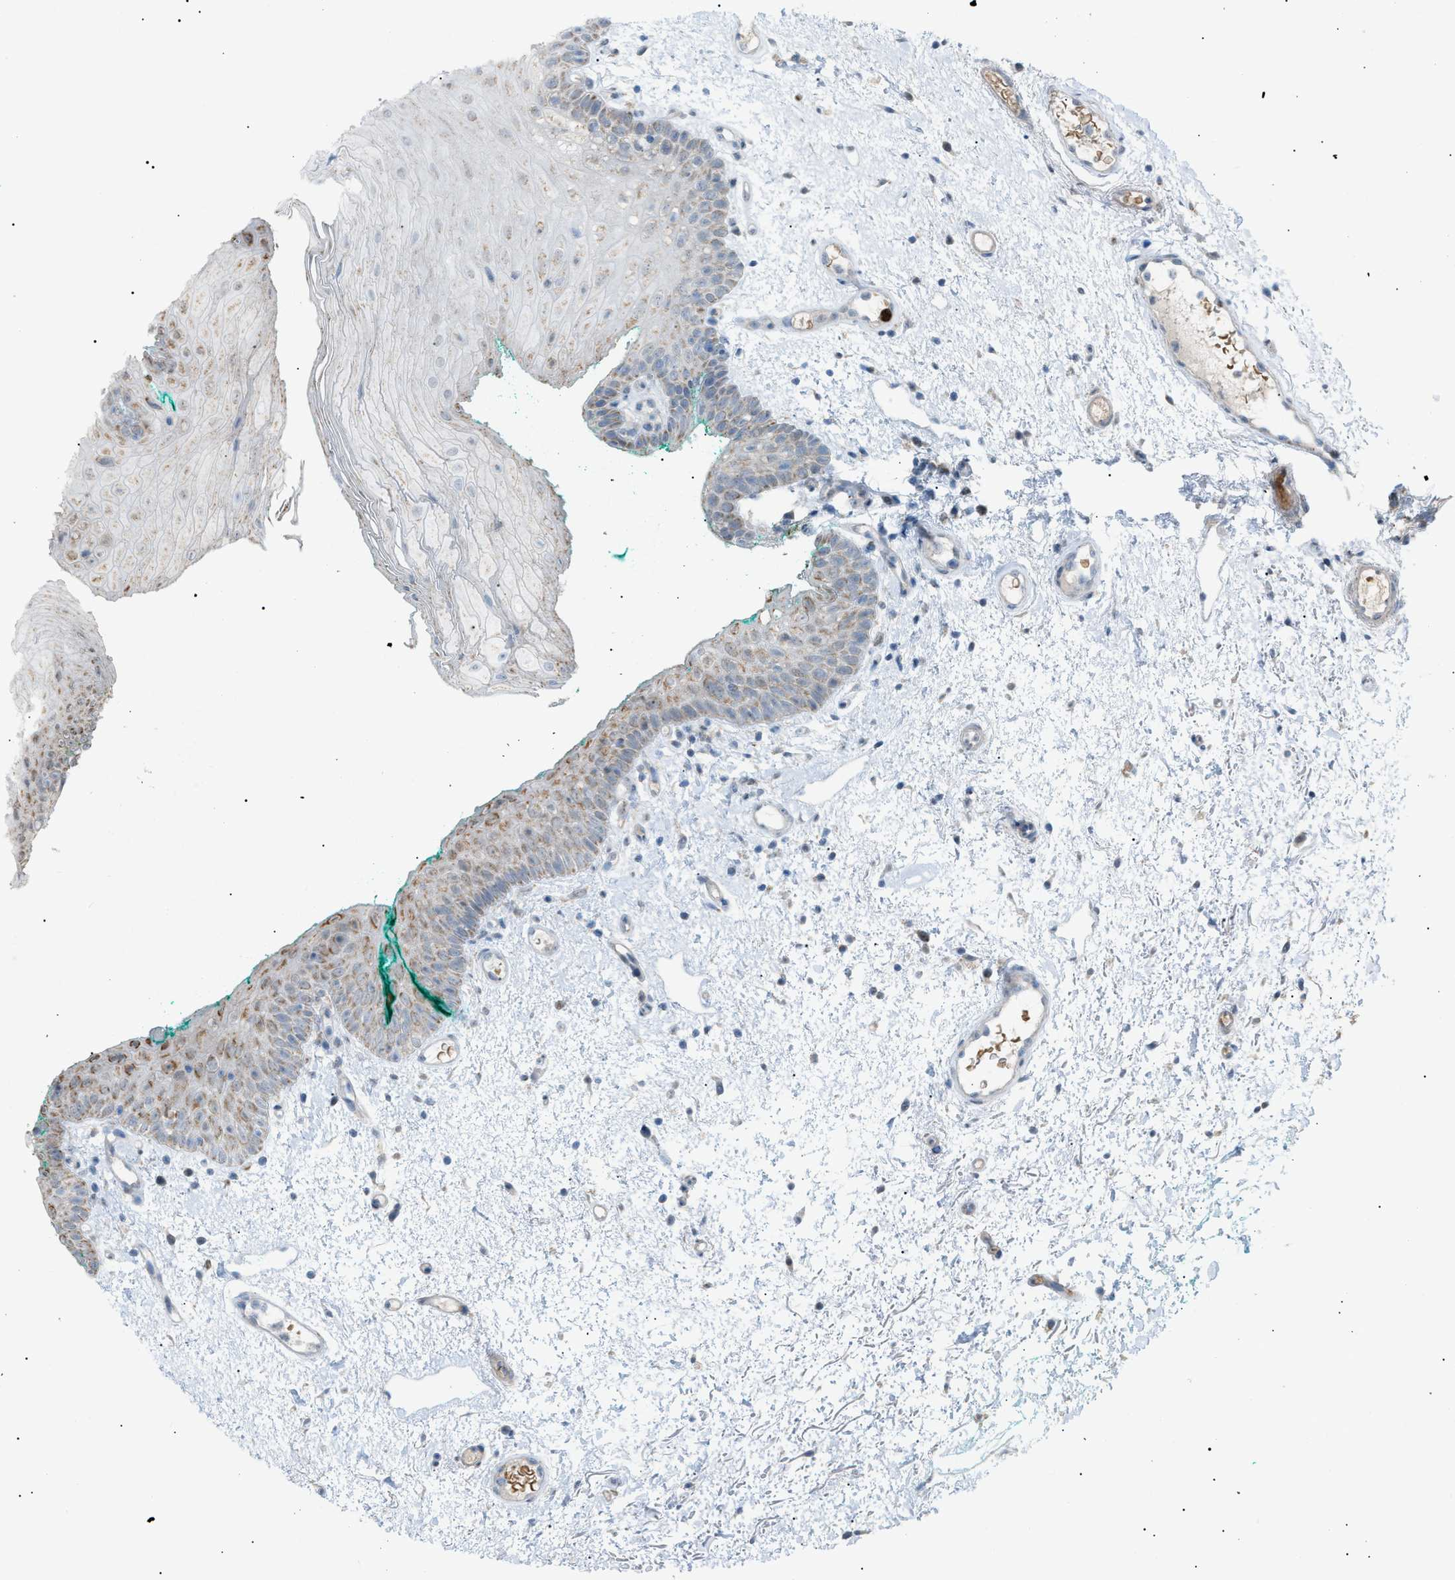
{"staining": {"intensity": "moderate", "quantity": "<25%", "location": "cytoplasmic/membranous"}, "tissue": "oral mucosa", "cell_type": "Squamous epithelial cells", "image_type": "normal", "snomed": [{"axis": "morphology", "description": "Normal tissue, NOS"}, {"axis": "morphology", "description": "Squamous cell carcinoma, NOS"}, {"axis": "topography", "description": "Oral tissue"}, {"axis": "topography", "description": "Salivary gland"}, {"axis": "topography", "description": "Head-Neck"}], "caption": "A high-resolution micrograph shows IHC staining of unremarkable oral mucosa, which shows moderate cytoplasmic/membranous expression in about <25% of squamous epithelial cells. Using DAB (3,3'-diaminobenzidine) (brown) and hematoxylin (blue) stains, captured at high magnification using brightfield microscopy.", "gene": "ZNF516", "patient": {"sex": "female", "age": 62}}